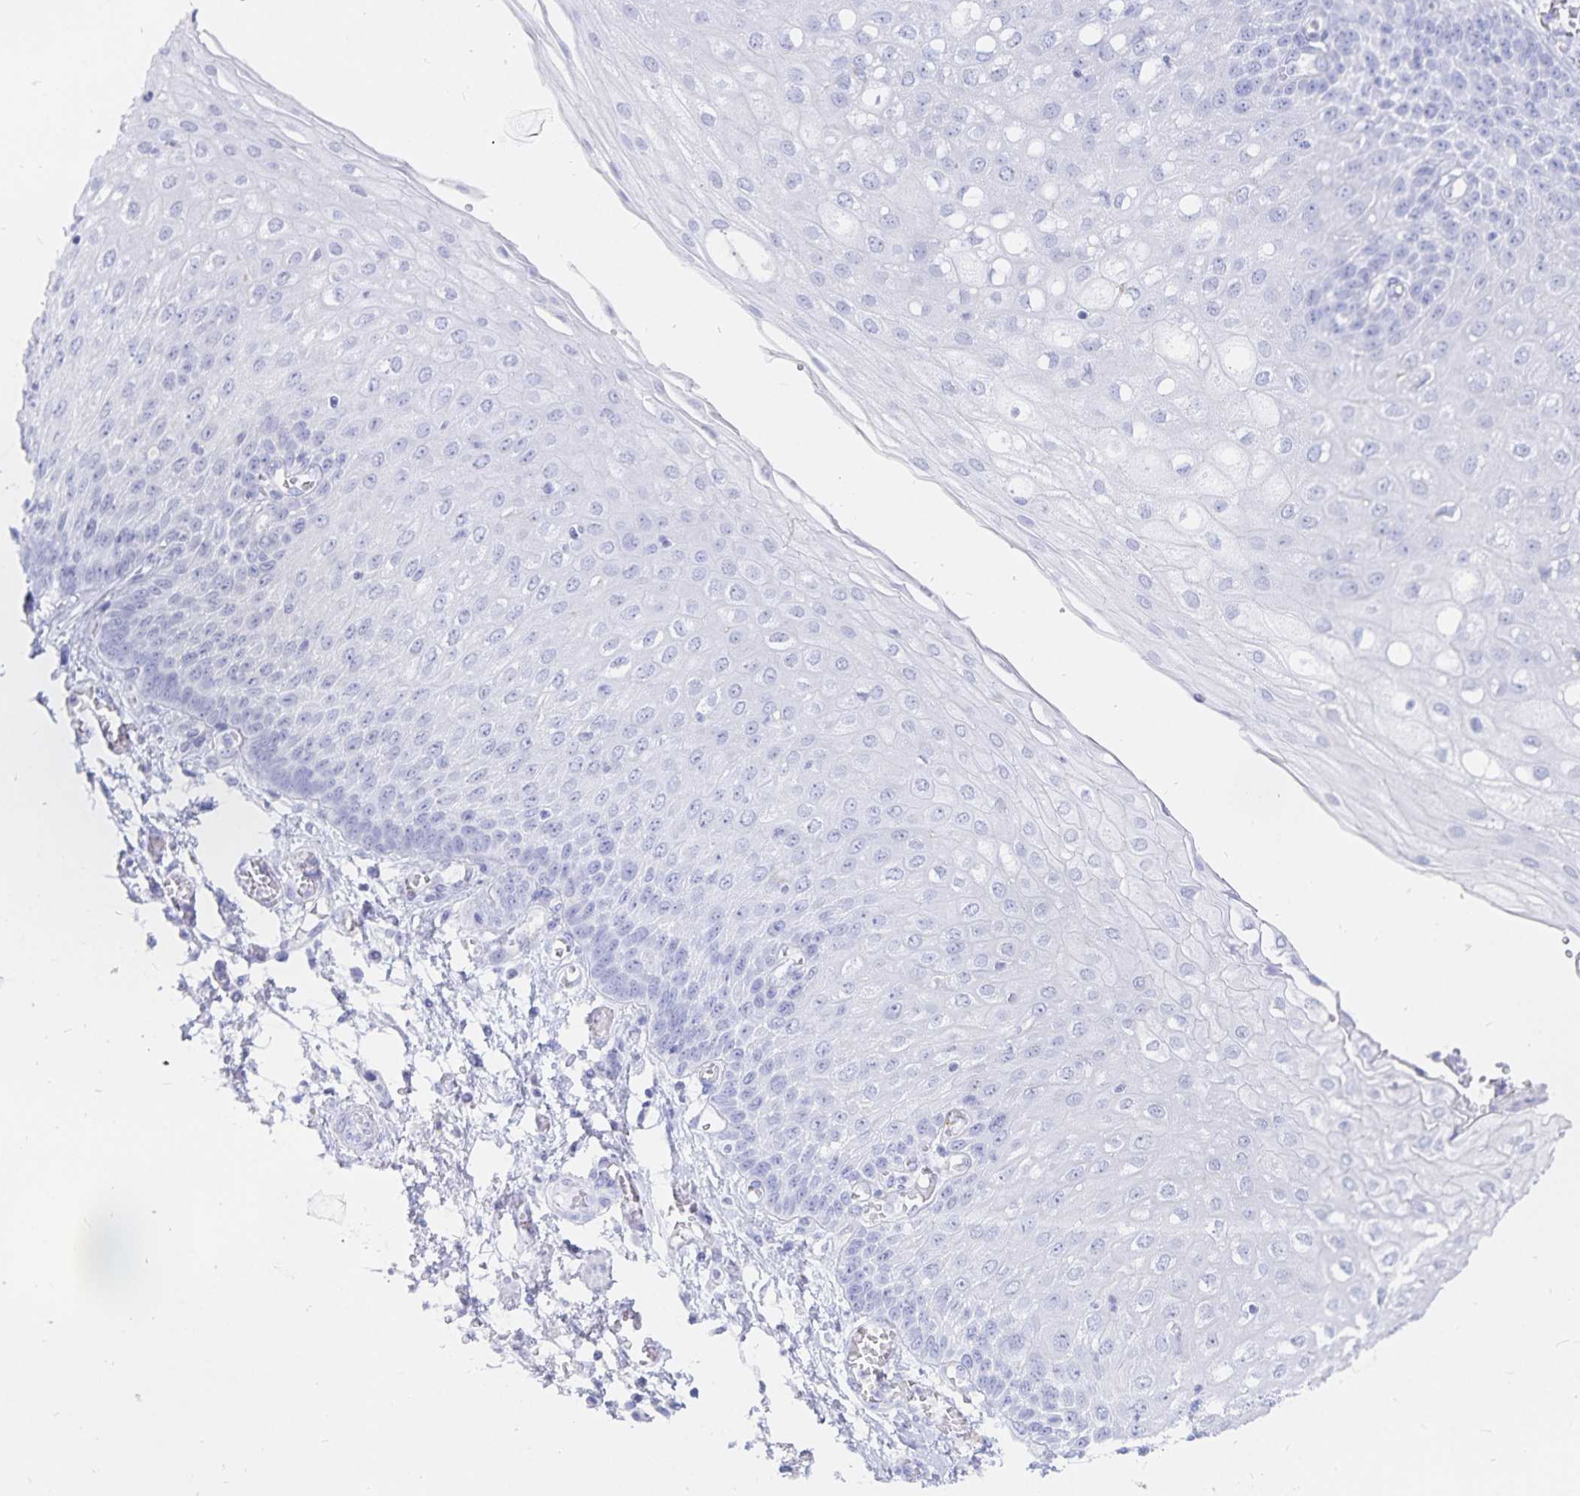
{"staining": {"intensity": "negative", "quantity": "none", "location": "none"}, "tissue": "esophagus", "cell_type": "Squamous epithelial cells", "image_type": "normal", "snomed": [{"axis": "morphology", "description": "Normal tissue, NOS"}, {"axis": "morphology", "description": "Adenocarcinoma, NOS"}, {"axis": "topography", "description": "Esophagus"}], "caption": "Immunohistochemistry of normal esophagus demonstrates no staining in squamous epithelial cells. The staining is performed using DAB brown chromogen with nuclei counter-stained in using hematoxylin.", "gene": "INSL5", "patient": {"sex": "male", "age": 81}}